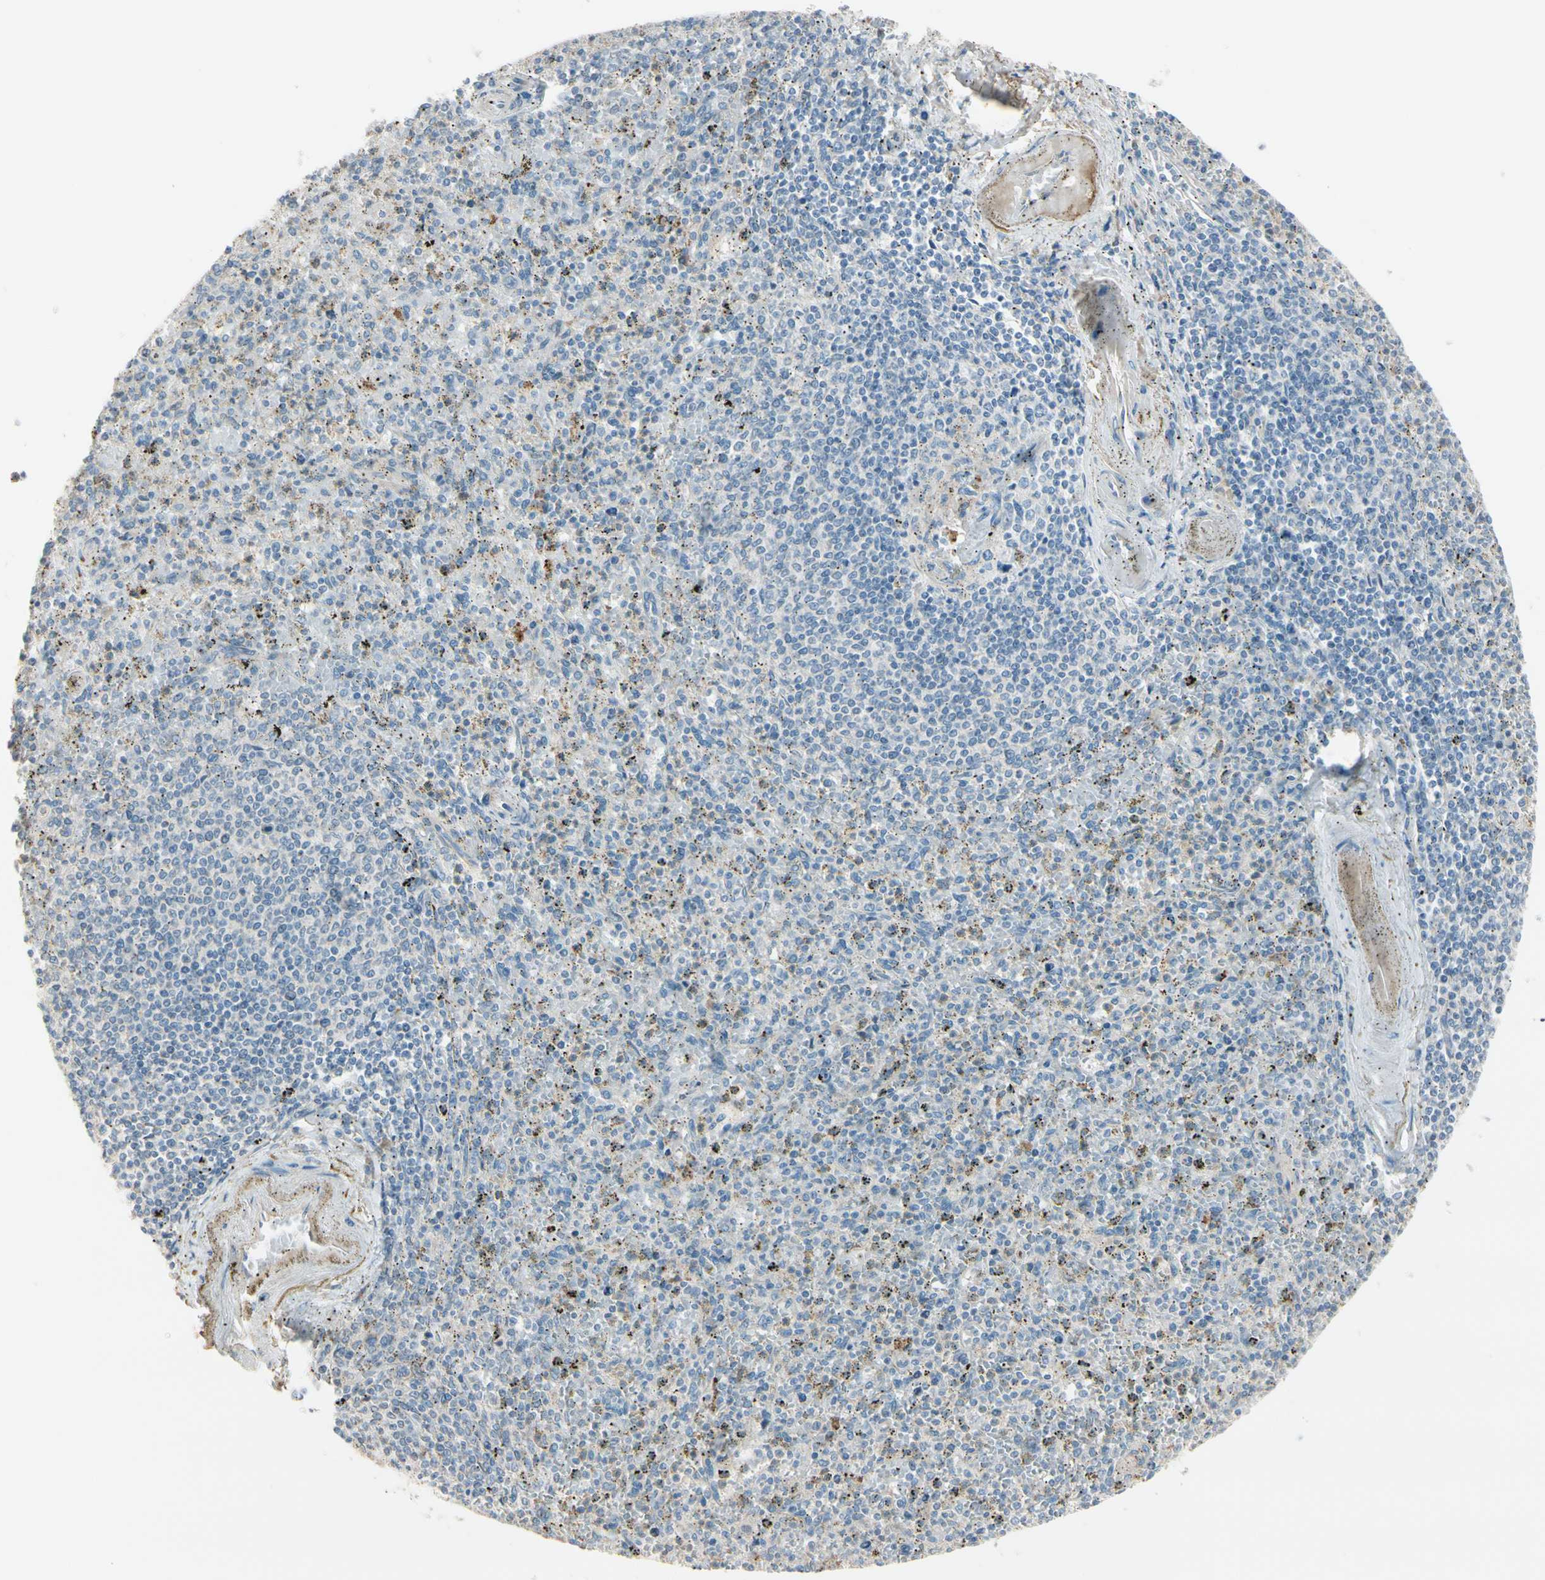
{"staining": {"intensity": "weak", "quantity": ">75%", "location": "cytoplasmic/membranous"}, "tissue": "spleen", "cell_type": "Cells in red pulp", "image_type": "normal", "snomed": [{"axis": "morphology", "description": "Normal tissue, NOS"}, {"axis": "topography", "description": "Spleen"}], "caption": "High-magnification brightfield microscopy of normal spleen stained with DAB (brown) and counterstained with hematoxylin (blue). cells in red pulp exhibit weak cytoplasmic/membranous positivity is identified in about>75% of cells.", "gene": "EPHA3", "patient": {"sex": "male", "age": 72}}